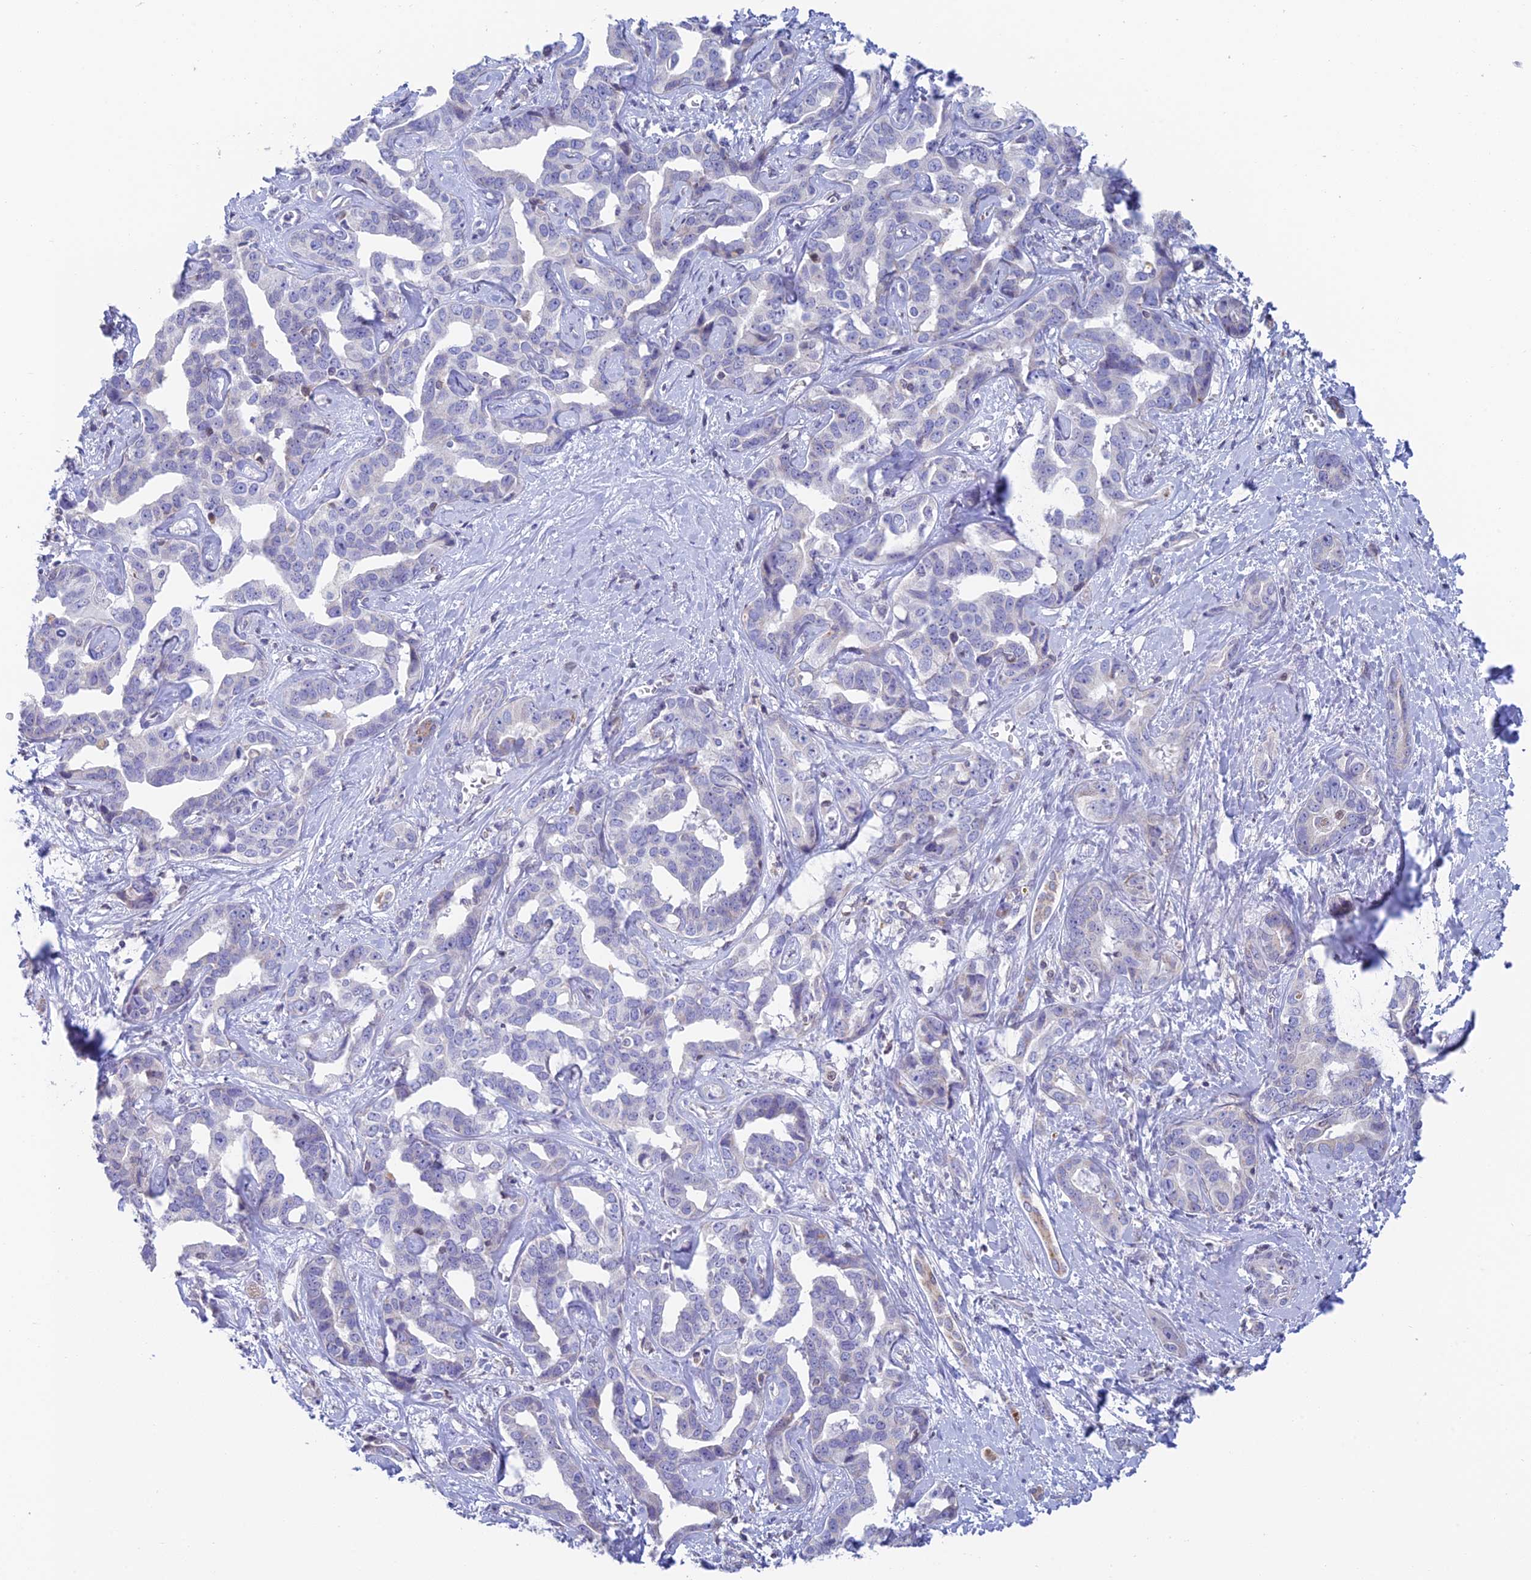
{"staining": {"intensity": "negative", "quantity": "none", "location": "none"}, "tissue": "liver cancer", "cell_type": "Tumor cells", "image_type": "cancer", "snomed": [{"axis": "morphology", "description": "Cholangiocarcinoma"}, {"axis": "topography", "description": "Liver"}], "caption": "Tumor cells show no significant positivity in liver cancer.", "gene": "REXO5", "patient": {"sex": "male", "age": 59}}